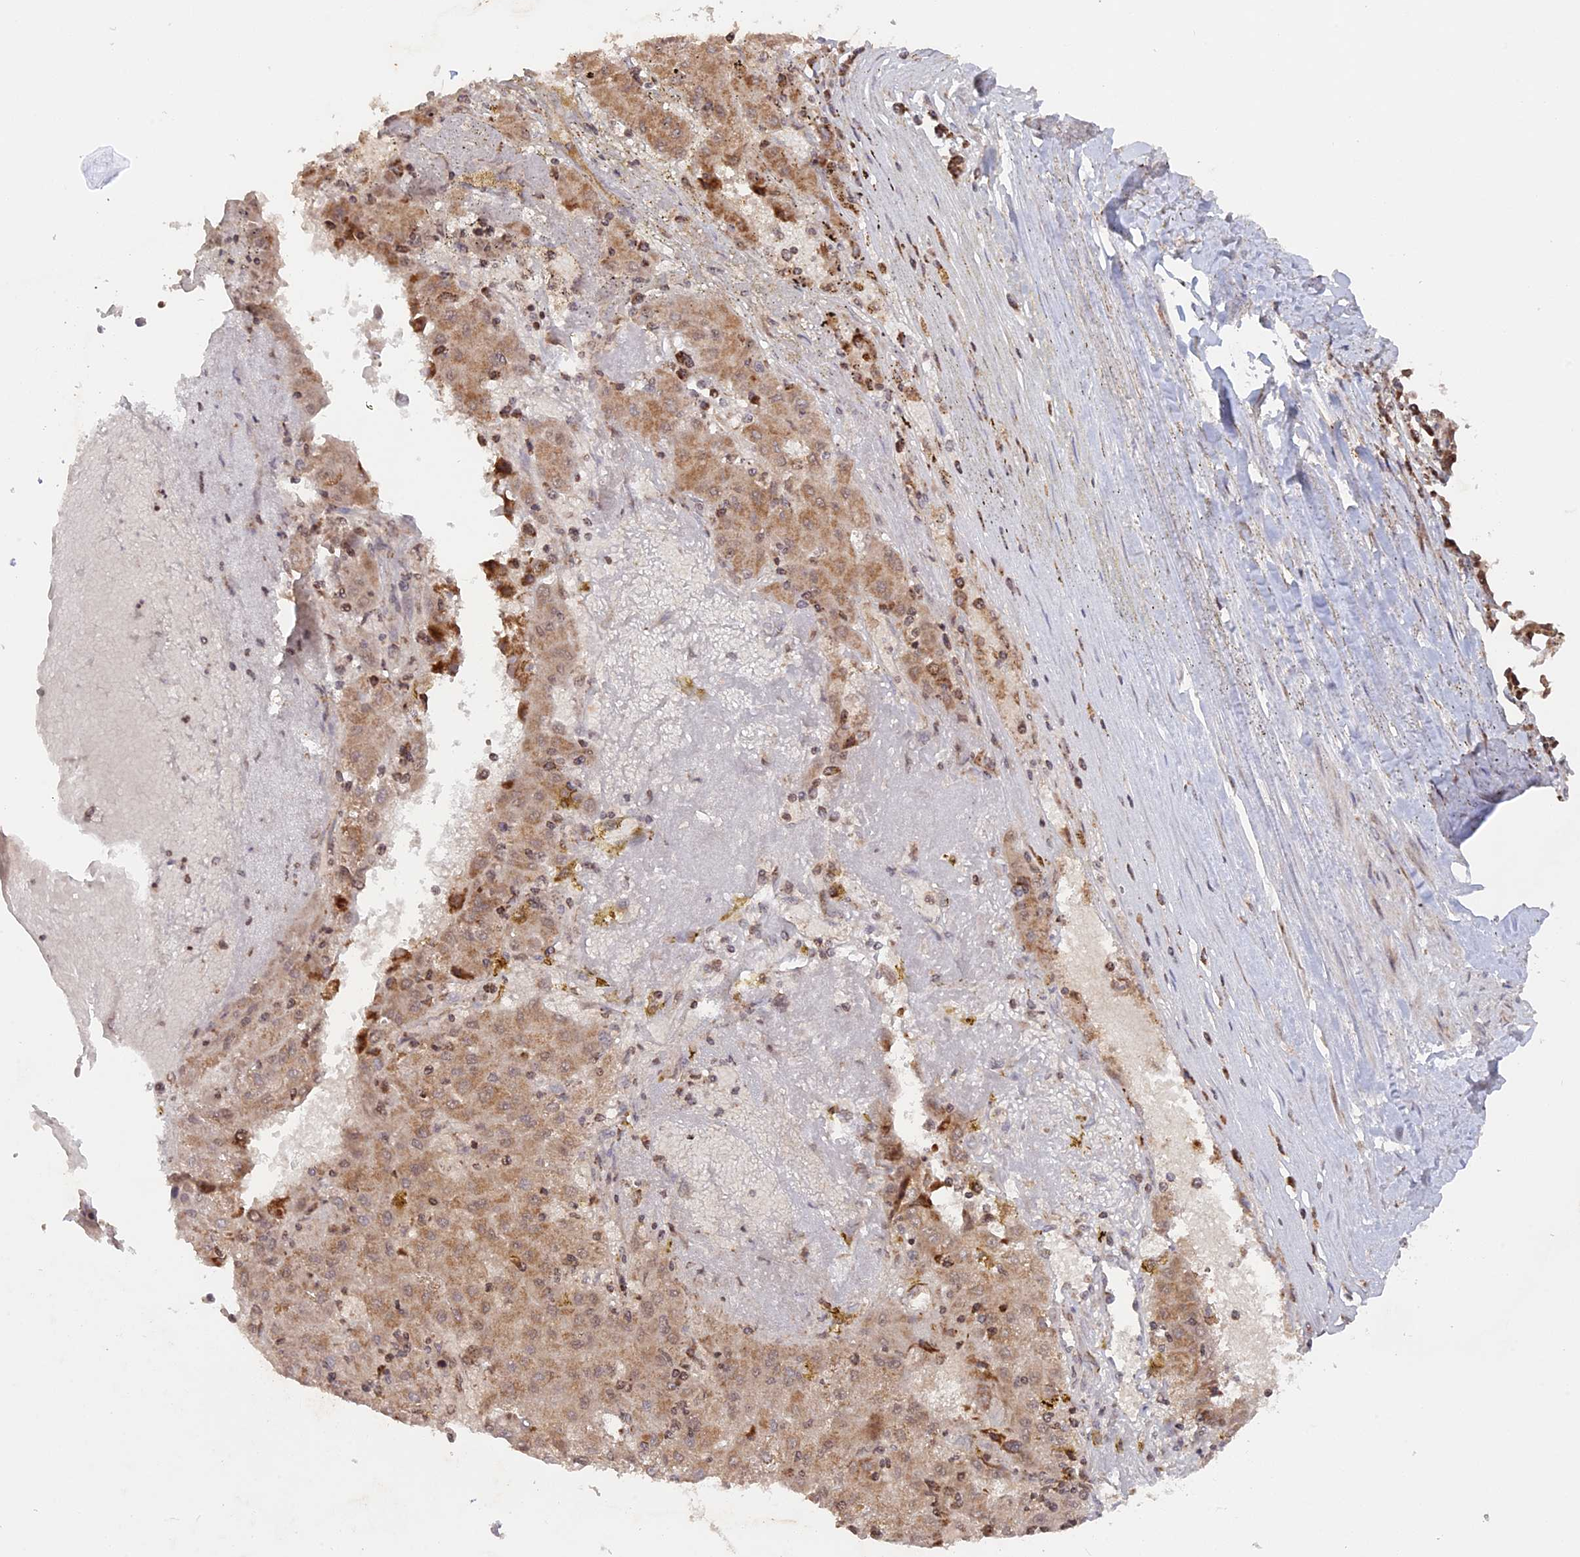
{"staining": {"intensity": "weak", "quantity": ">75%", "location": "cytoplasmic/membranous"}, "tissue": "liver cancer", "cell_type": "Tumor cells", "image_type": "cancer", "snomed": [{"axis": "morphology", "description": "Carcinoma, Hepatocellular, NOS"}, {"axis": "topography", "description": "Liver"}], "caption": "Brown immunohistochemical staining in human liver cancer (hepatocellular carcinoma) demonstrates weak cytoplasmic/membranous expression in about >75% of tumor cells. (Stains: DAB (3,3'-diaminobenzidine) in brown, nuclei in blue, Microscopy: brightfield microscopy at high magnification).", "gene": "MPV17L", "patient": {"sex": "male", "age": 72}}